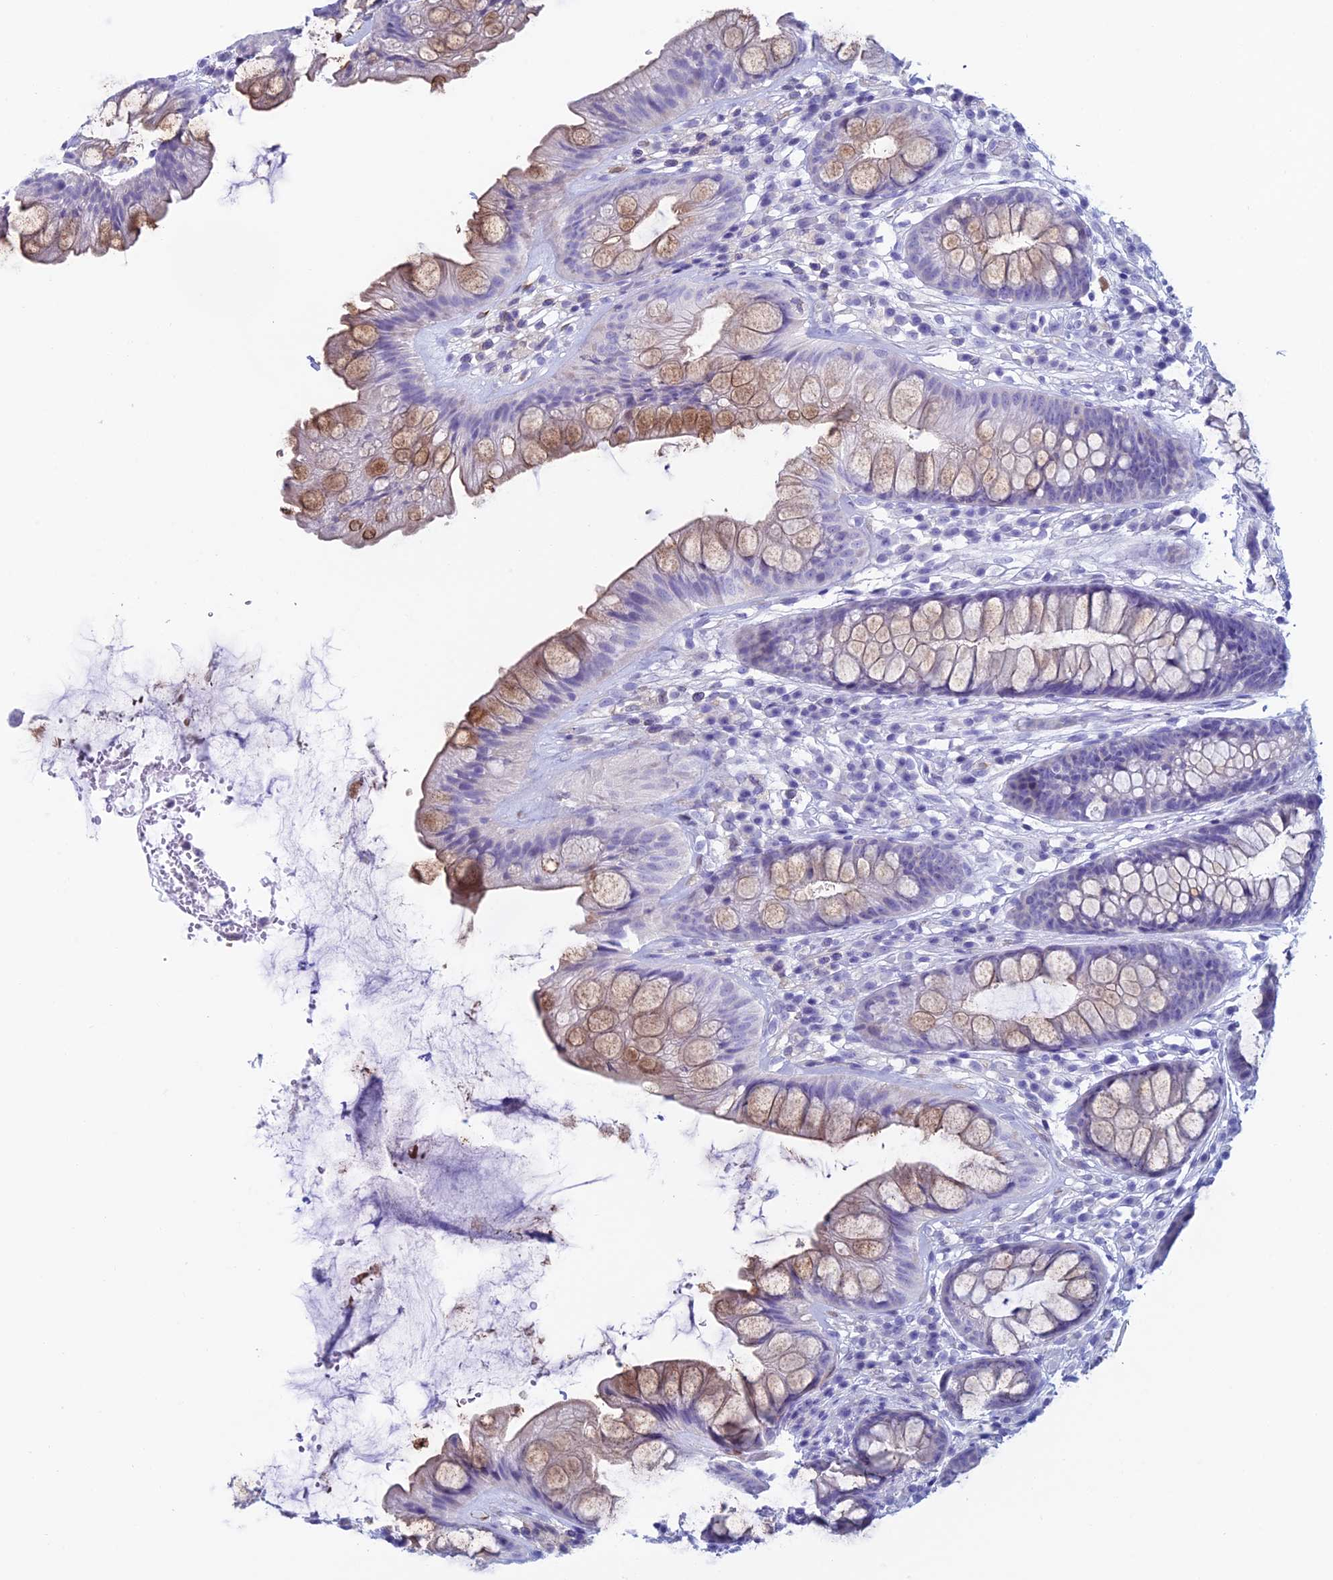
{"staining": {"intensity": "moderate", "quantity": "25%-75%", "location": "cytoplasmic/membranous"}, "tissue": "rectum", "cell_type": "Glandular cells", "image_type": "normal", "snomed": [{"axis": "morphology", "description": "Normal tissue, NOS"}, {"axis": "topography", "description": "Rectum"}], "caption": "Immunohistochemistry image of benign human rectum stained for a protein (brown), which exhibits medium levels of moderate cytoplasmic/membranous expression in approximately 25%-75% of glandular cells.", "gene": "KCNK17", "patient": {"sex": "male", "age": 74}}